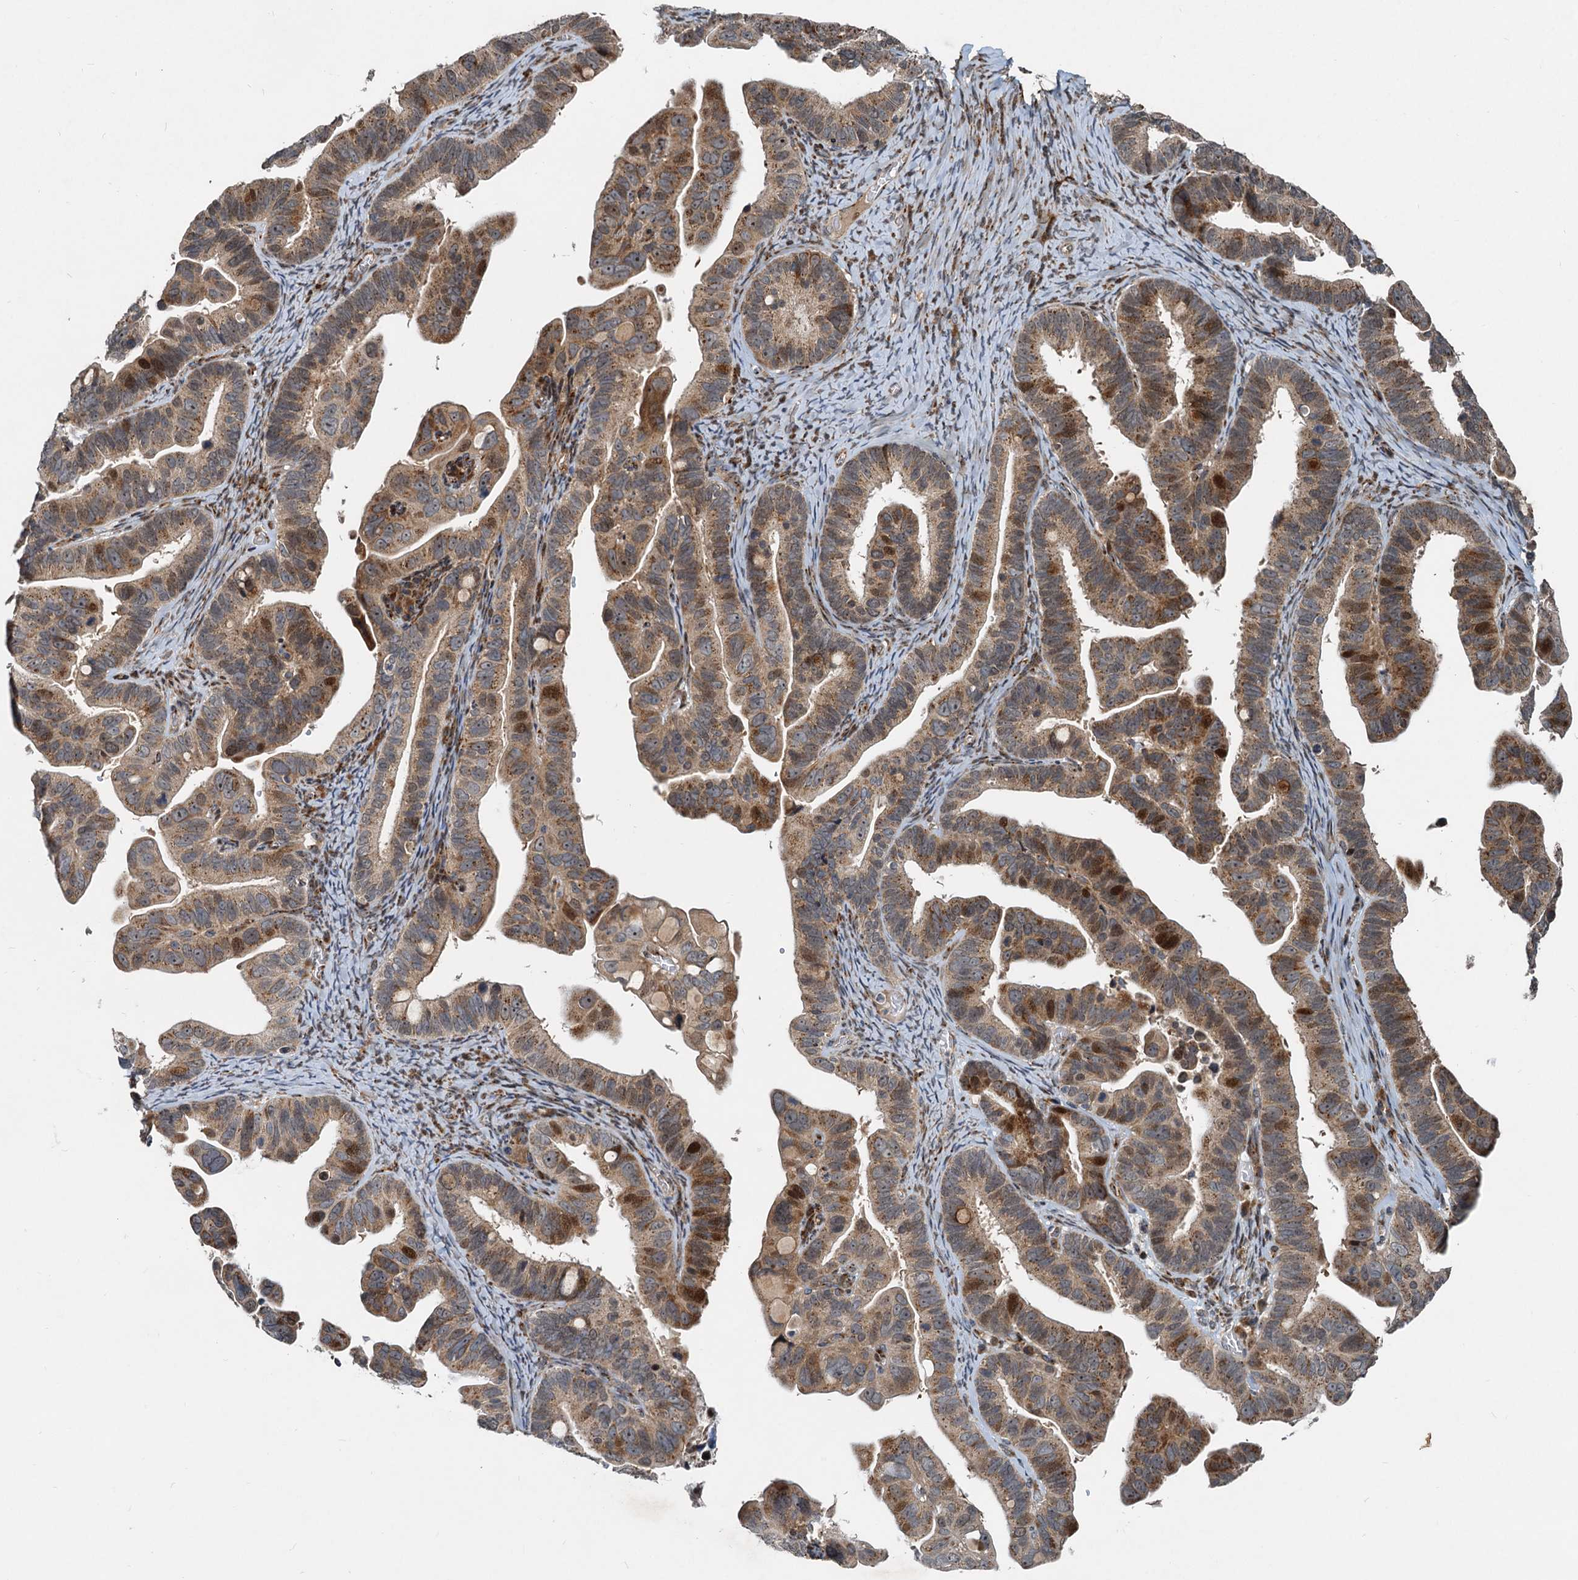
{"staining": {"intensity": "moderate", "quantity": ">75%", "location": "cytoplasmic/membranous"}, "tissue": "ovarian cancer", "cell_type": "Tumor cells", "image_type": "cancer", "snomed": [{"axis": "morphology", "description": "Cystadenocarcinoma, serous, NOS"}, {"axis": "topography", "description": "Ovary"}], "caption": "Protein expression analysis of human ovarian serous cystadenocarcinoma reveals moderate cytoplasmic/membranous expression in about >75% of tumor cells.", "gene": "CEP68", "patient": {"sex": "female", "age": 56}}